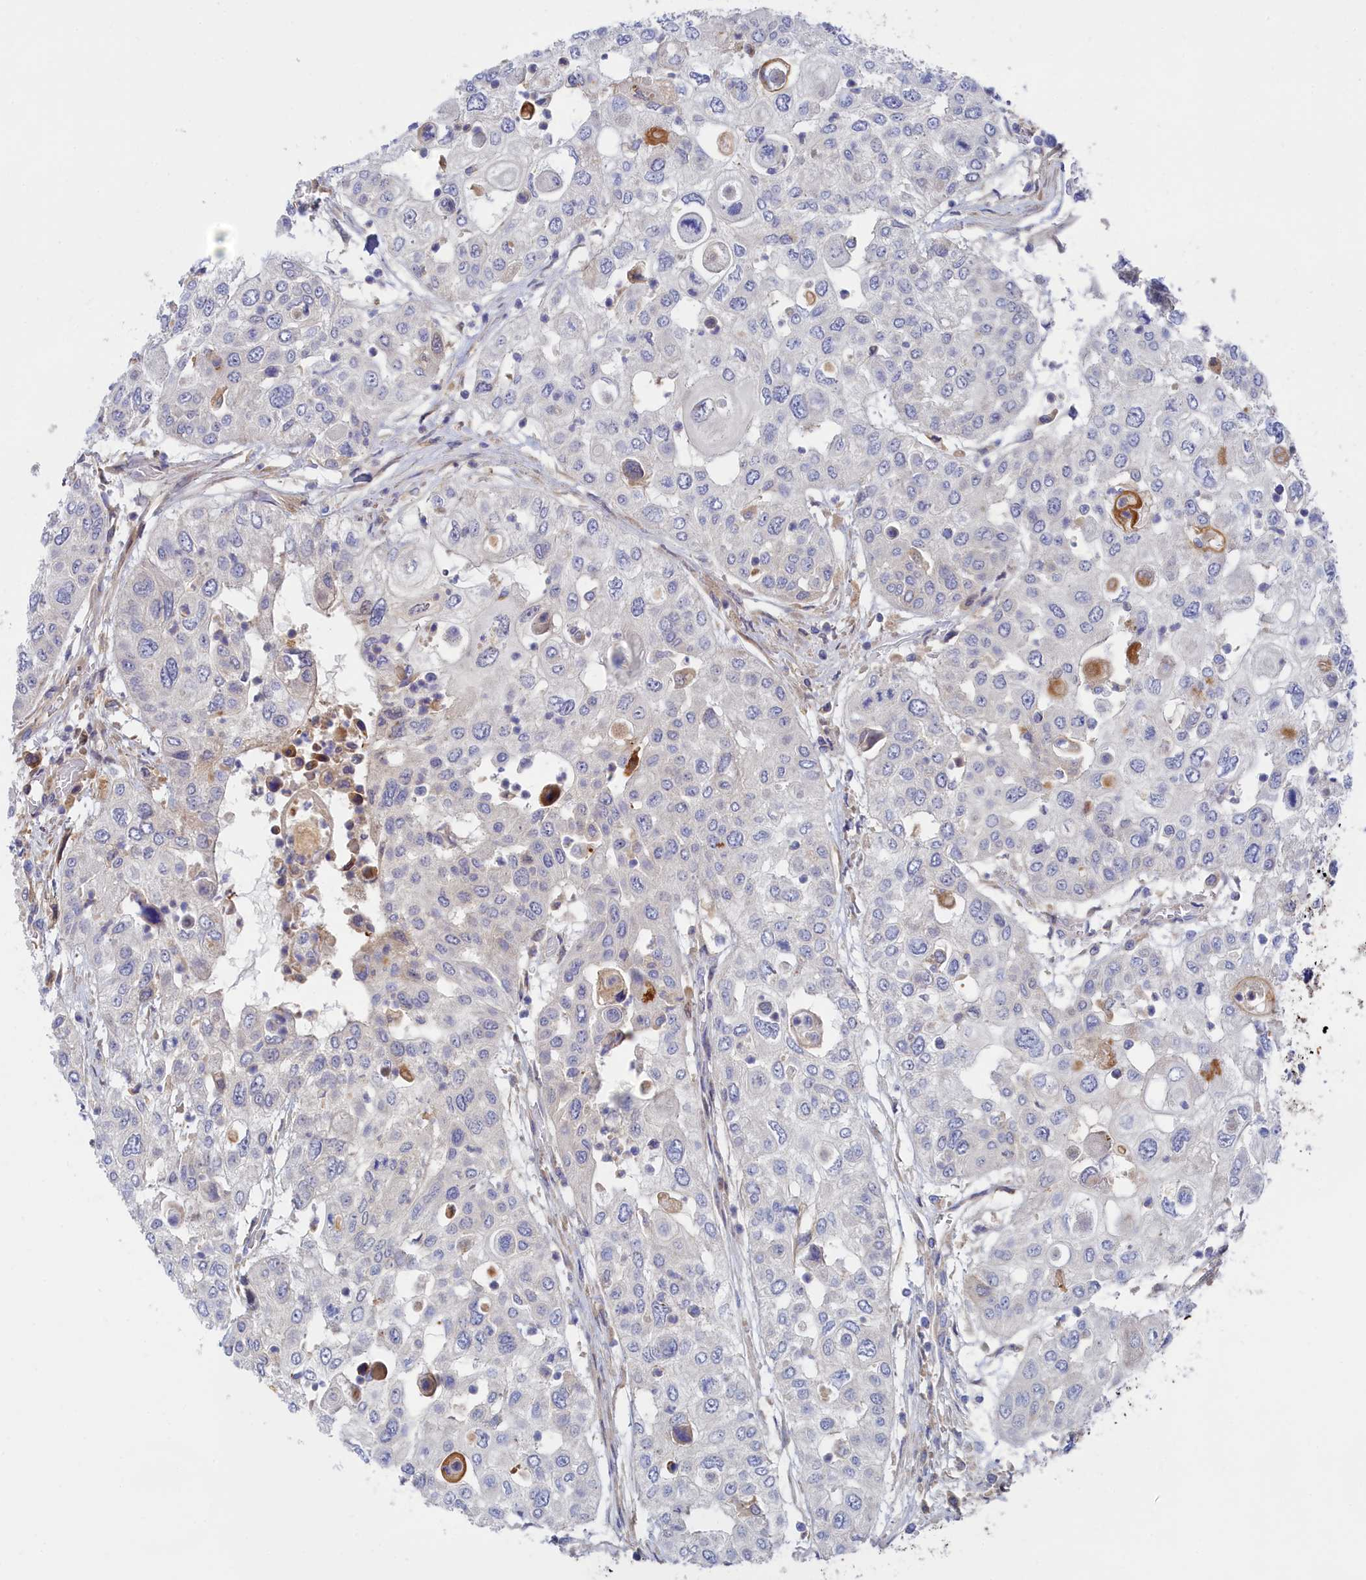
{"staining": {"intensity": "negative", "quantity": "none", "location": "none"}, "tissue": "urothelial cancer", "cell_type": "Tumor cells", "image_type": "cancer", "snomed": [{"axis": "morphology", "description": "Urothelial carcinoma, High grade"}, {"axis": "topography", "description": "Urinary bladder"}], "caption": "Histopathology image shows no significant protein staining in tumor cells of urothelial carcinoma (high-grade).", "gene": "SPATA5L1", "patient": {"sex": "female", "age": 79}}